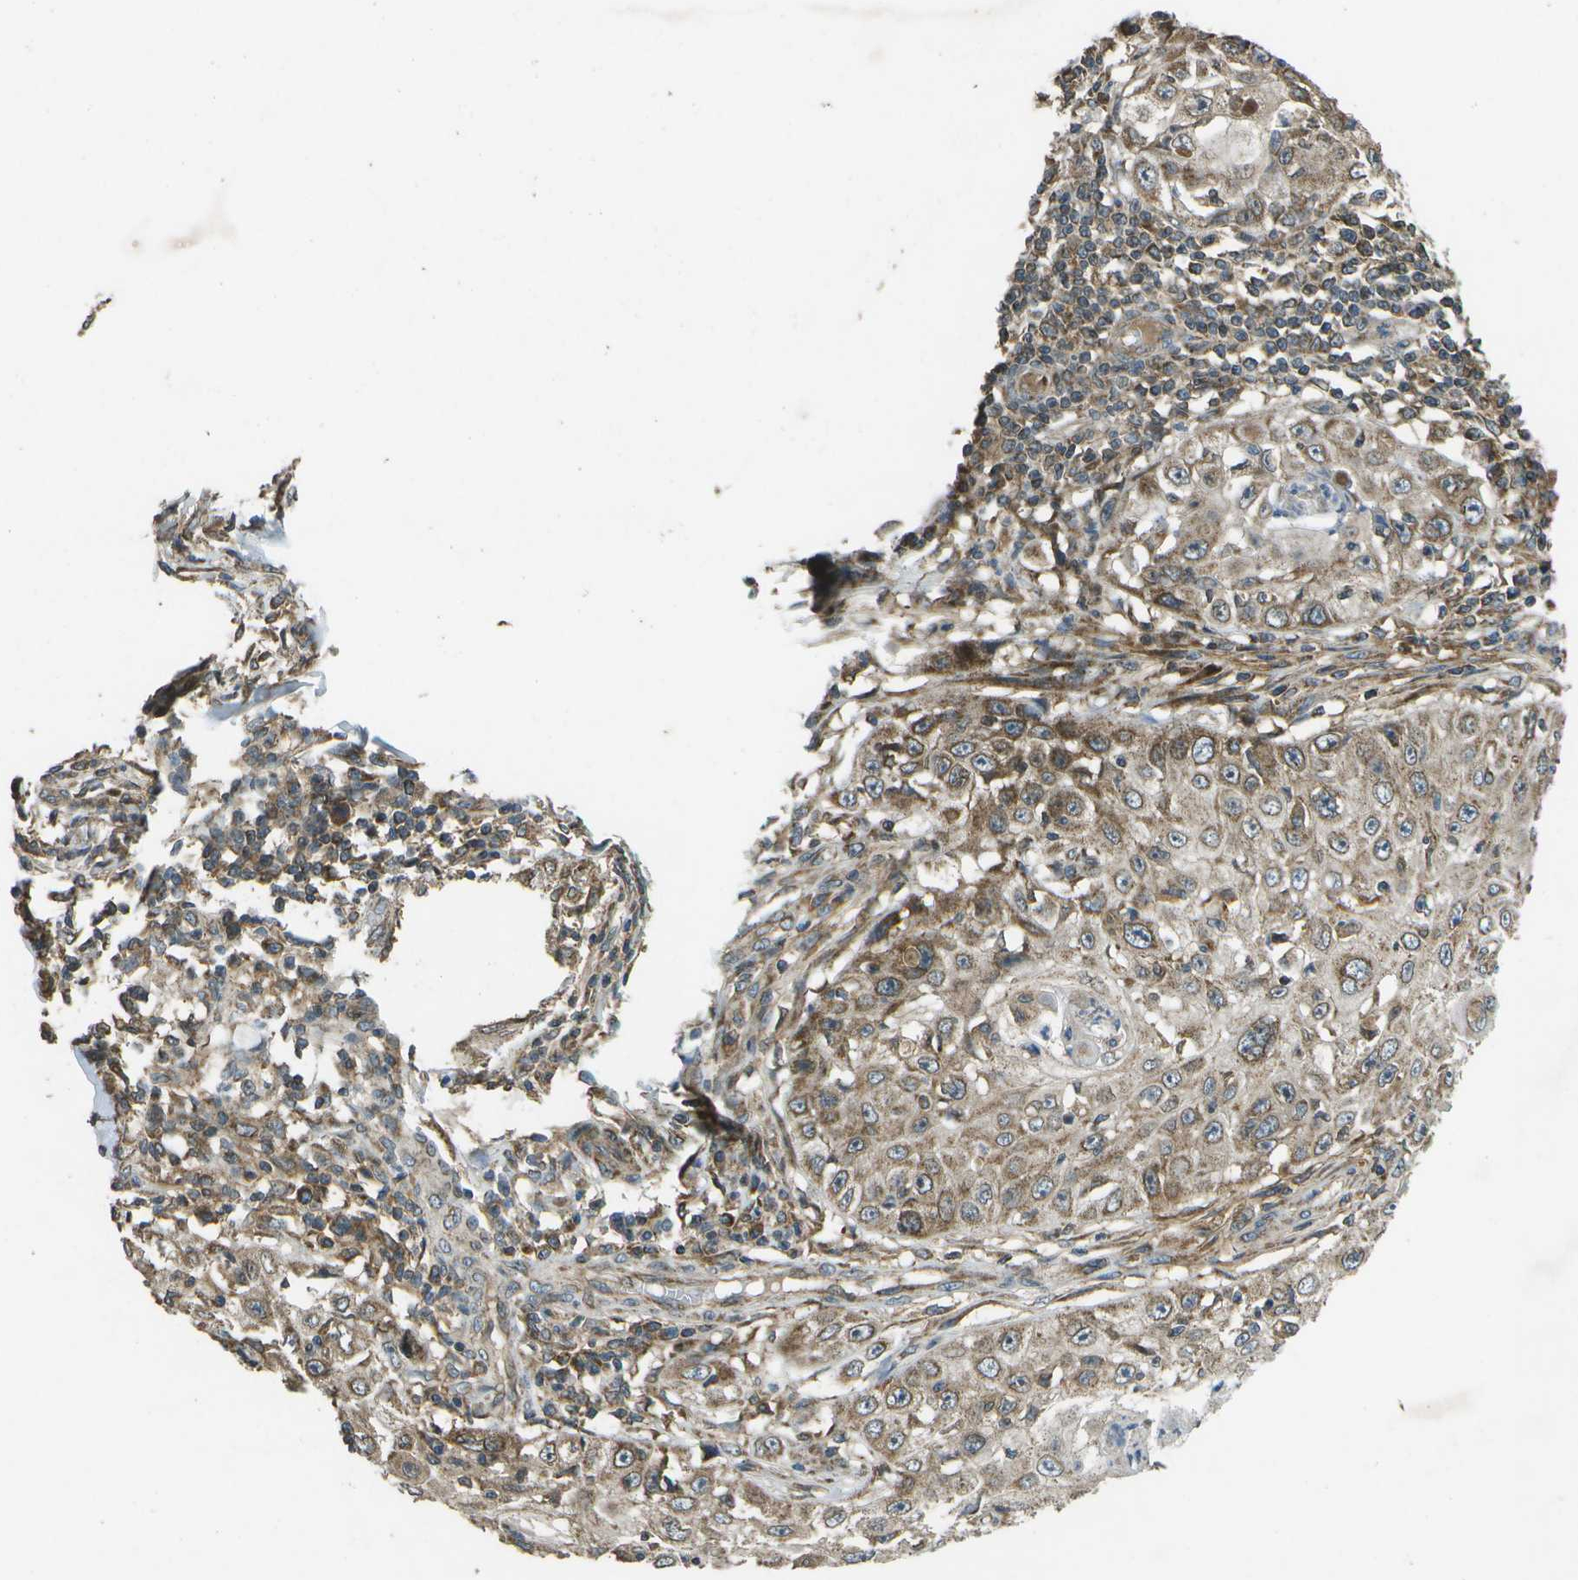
{"staining": {"intensity": "moderate", "quantity": ">75%", "location": "cytoplasmic/membranous"}, "tissue": "skin cancer", "cell_type": "Tumor cells", "image_type": "cancer", "snomed": [{"axis": "morphology", "description": "Squamous cell carcinoma, NOS"}, {"axis": "topography", "description": "Skin"}], "caption": "This is an image of immunohistochemistry staining of skin squamous cell carcinoma, which shows moderate staining in the cytoplasmic/membranous of tumor cells.", "gene": "HFE", "patient": {"sex": "male", "age": 86}}